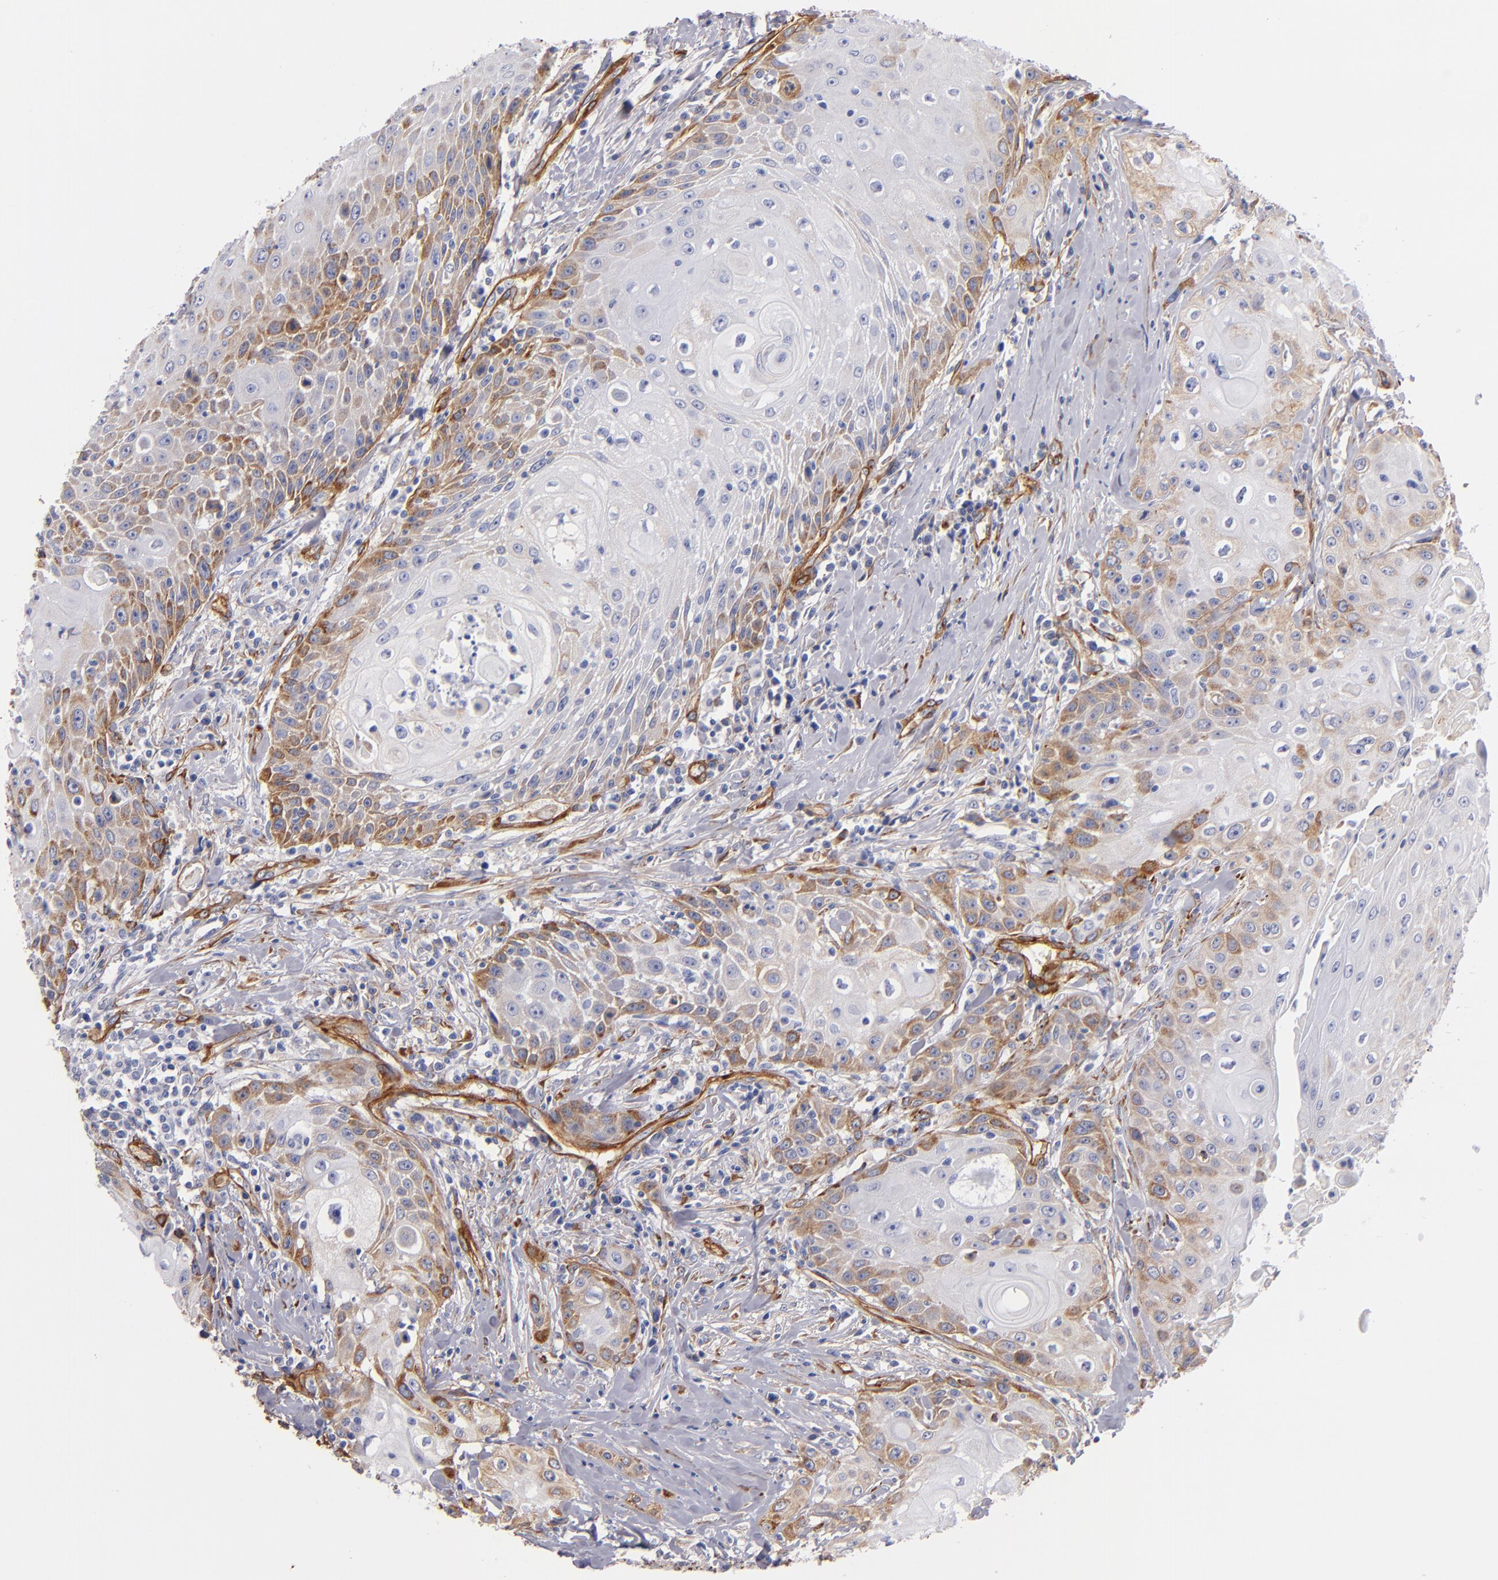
{"staining": {"intensity": "moderate", "quantity": "<25%", "location": "cytoplasmic/membranous"}, "tissue": "head and neck cancer", "cell_type": "Tumor cells", "image_type": "cancer", "snomed": [{"axis": "morphology", "description": "Squamous cell carcinoma, NOS"}, {"axis": "topography", "description": "Oral tissue"}, {"axis": "topography", "description": "Head-Neck"}], "caption": "Immunohistochemical staining of head and neck squamous cell carcinoma displays low levels of moderate cytoplasmic/membranous protein staining in about <25% of tumor cells.", "gene": "LAMC1", "patient": {"sex": "female", "age": 82}}